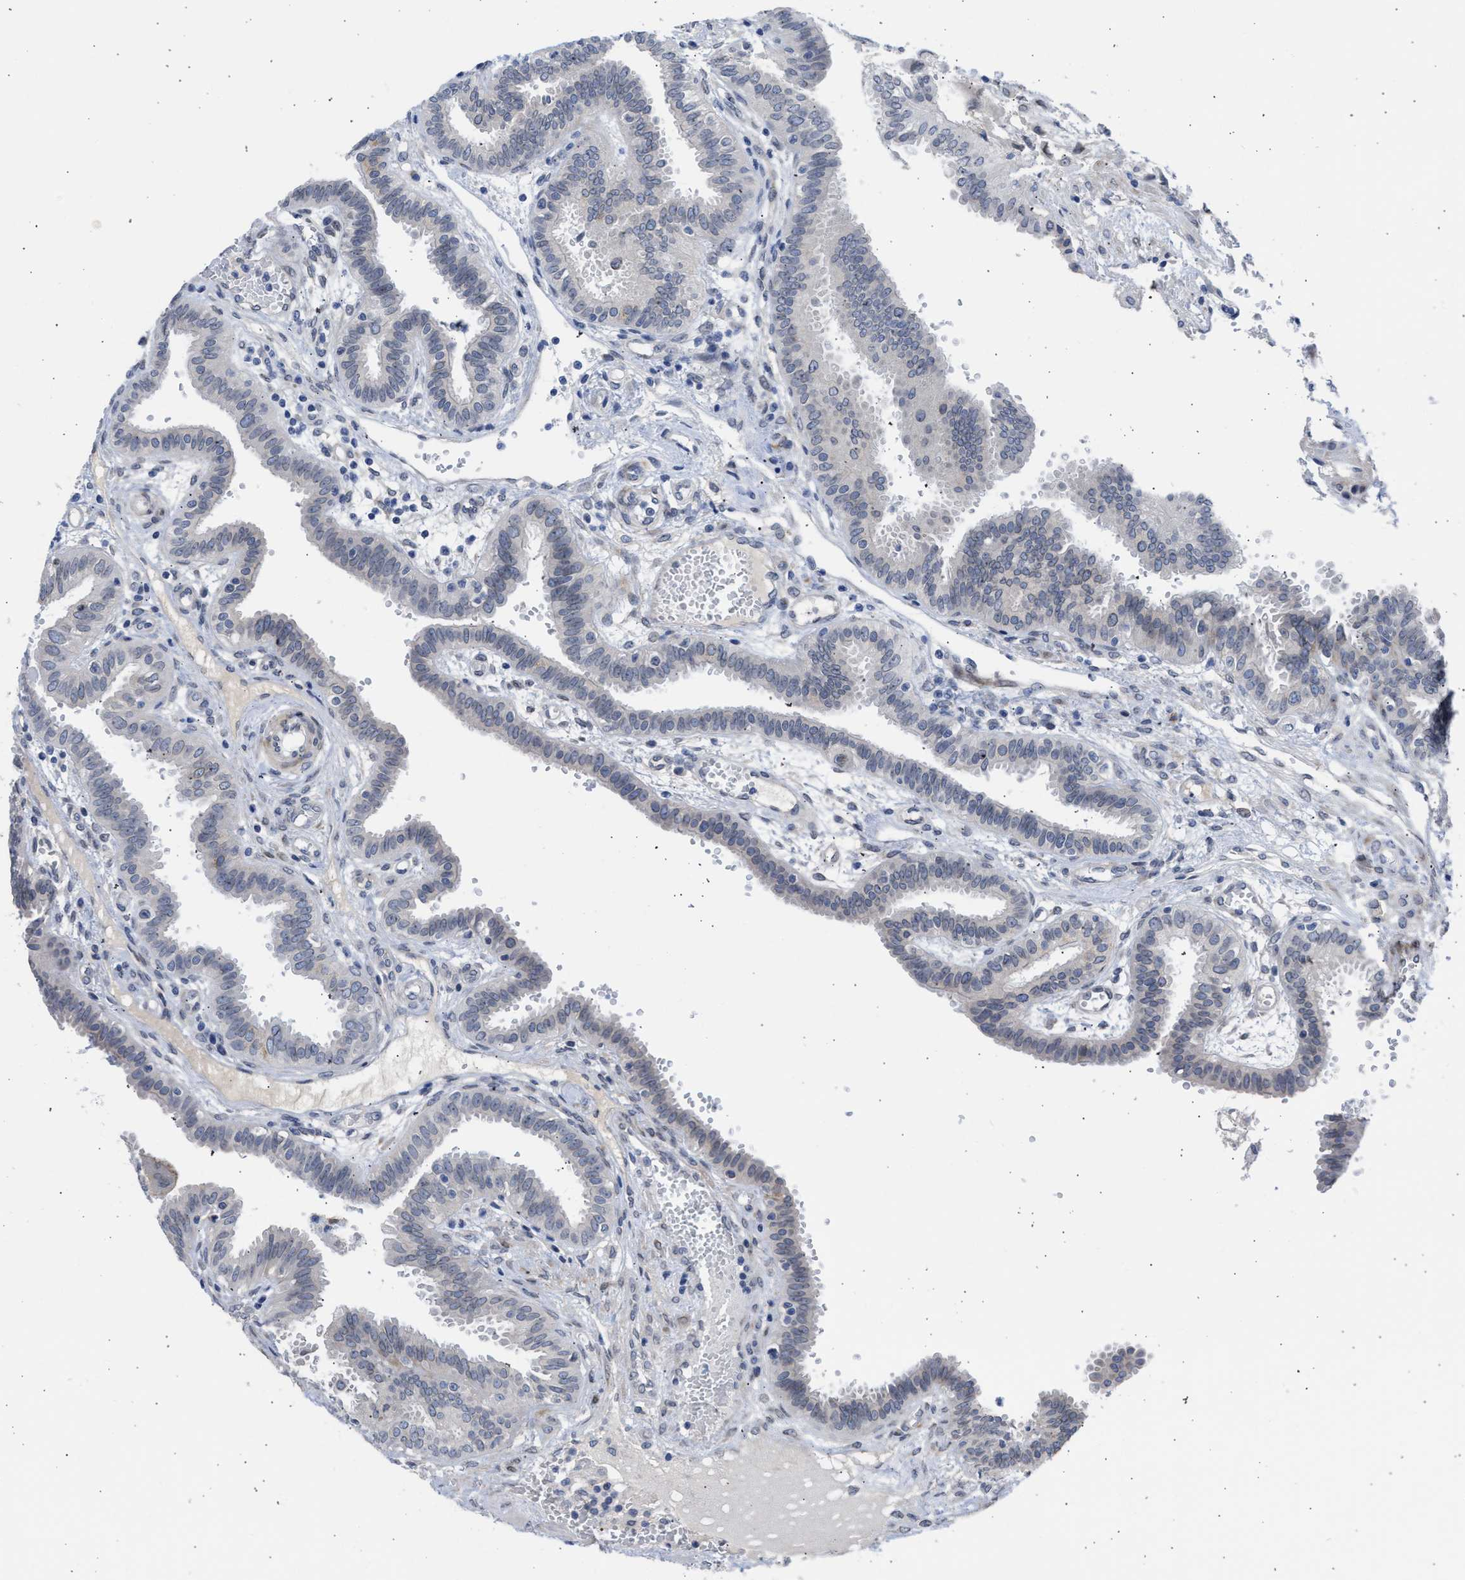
{"staining": {"intensity": "negative", "quantity": "none", "location": "none"}, "tissue": "fallopian tube", "cell_type": "Glandular cells", "image_type": "normal", "snomed": [{"axis": "morphology", "description": "Normal tissue, NOS"}, {"axis": "topography", "description": "Fallopian tube"}, {"axis": "topography", "description": "Placenta"}], "caption": "An image of human fallopian tube is negative for staining in glandular cells. (Brightfield microscopy of DAB (3,3'-diaminobenzidine) immunohistochemistry at high magnification).", "gene": "NUP35", "patient": {"sex": "female", "age": 32}}